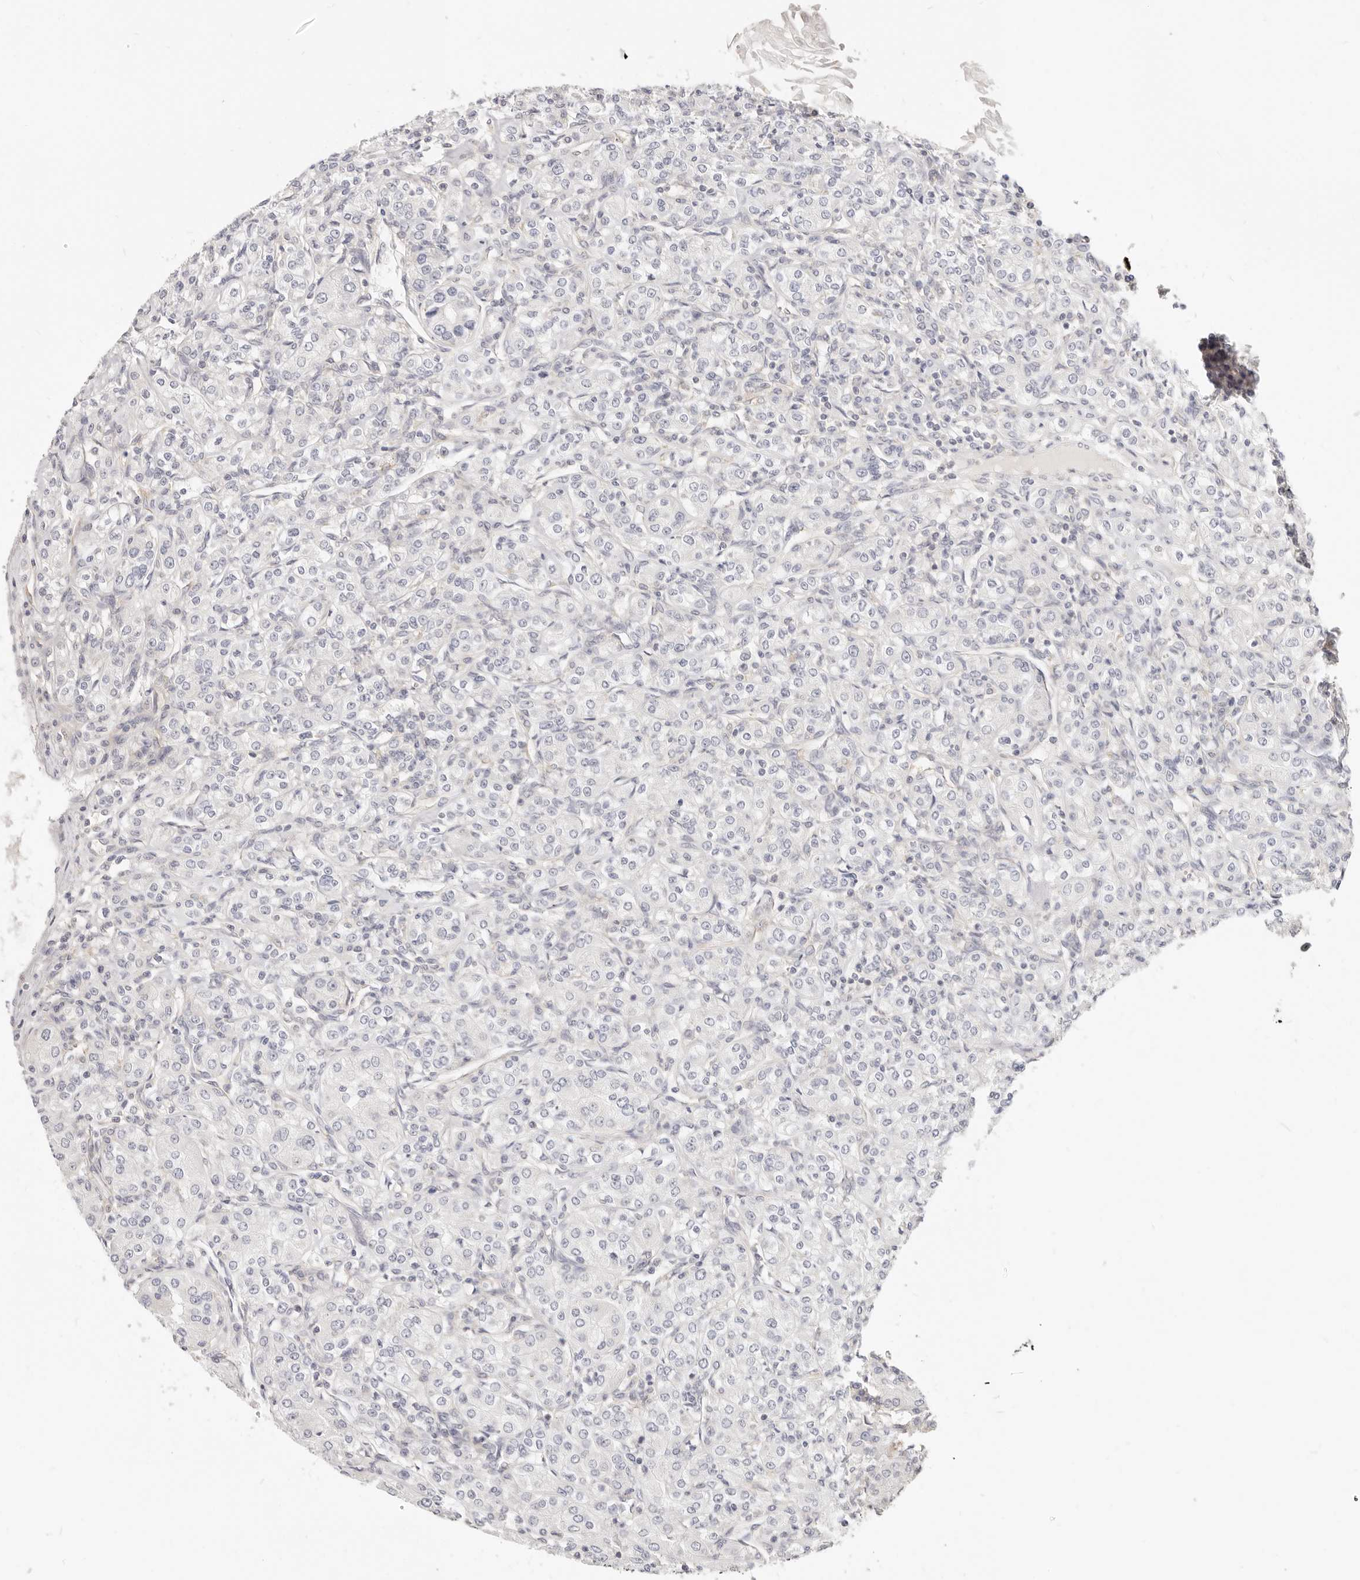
{"staining": {"intensity": "negative", "quantity": "none", "location": "none"}, "tissue": "renal cancer", "cell_type": "Tumor cells", "image_type": "cancer", "snomed": [{"axis": "morphology", "description": "Adenocarcinoma, NOS"}, {"axis": "topography", "description": "Kidney"}], "caption": "DAB immunohistochemical staining of renal adenocarcinoma reveals no significant positivity in tumor cells.", "gene": "LTB4R2", "patient": {"sex": "male", "age": 77}}